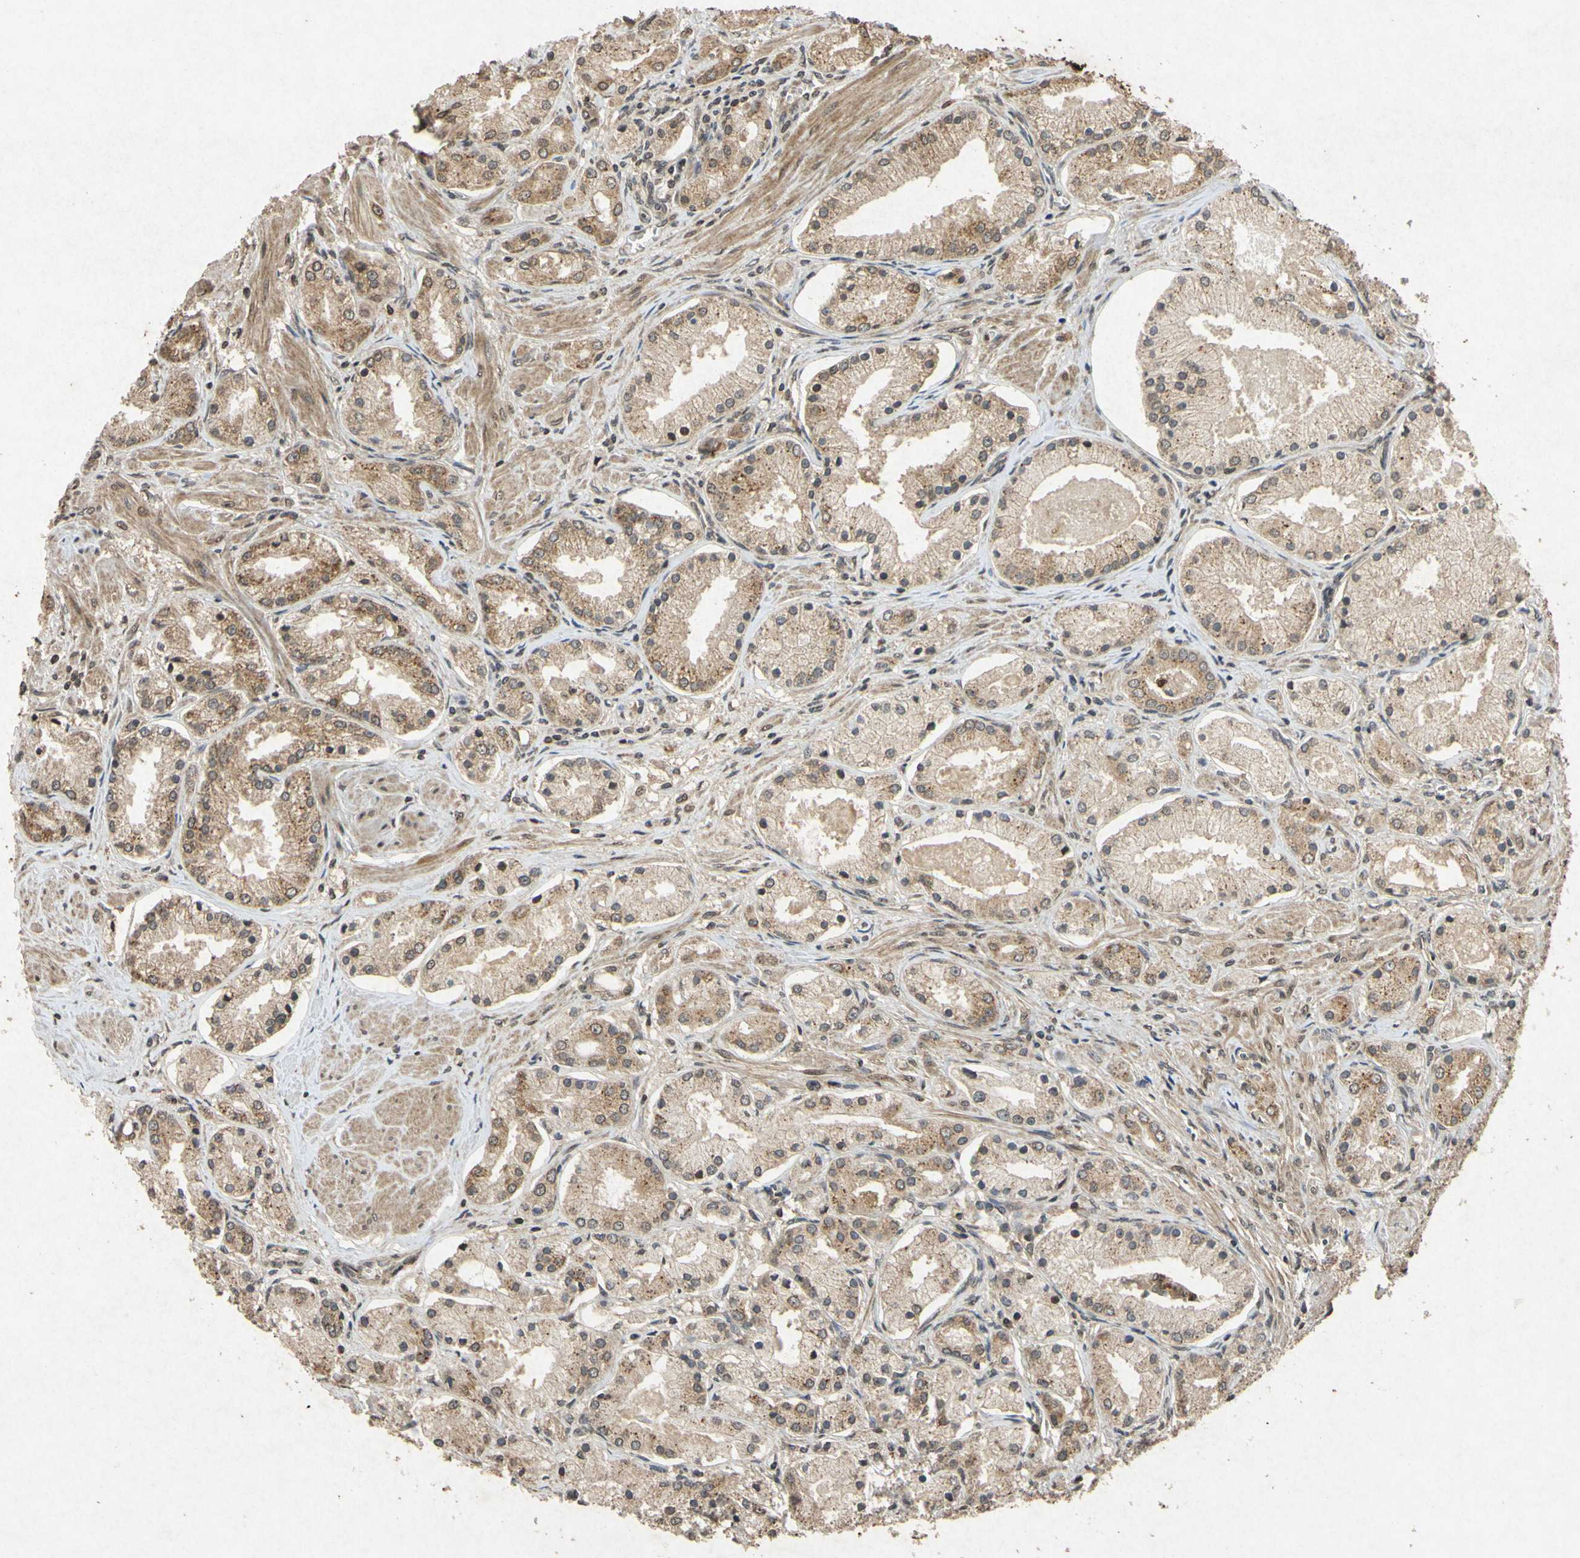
{"staining": {"intensity": "moderate", "quantity": ">75%", "location": "cytoplasmic/membranous"}, "tissue": "prostate cancer", "cell_type": "Tumor cells", "image_type": "cancer", "snomed": [{"axis": "morphology", "description": "Adenocarcinoma, High grade"}, {"axis": "topography", "description": "Prostate"}], "caption": "Immunohistochemistry (IHC) micrograph of prostate cancer (adenocarcinoma (high-grade)) stained for a protein (brown), which shows medium levels of moderate cytoplasmic/membranous positivity in approximately >75% of tumor cells.", "gene": "ATP6V1H", "patient": {"sex": "male", "age": 66}}